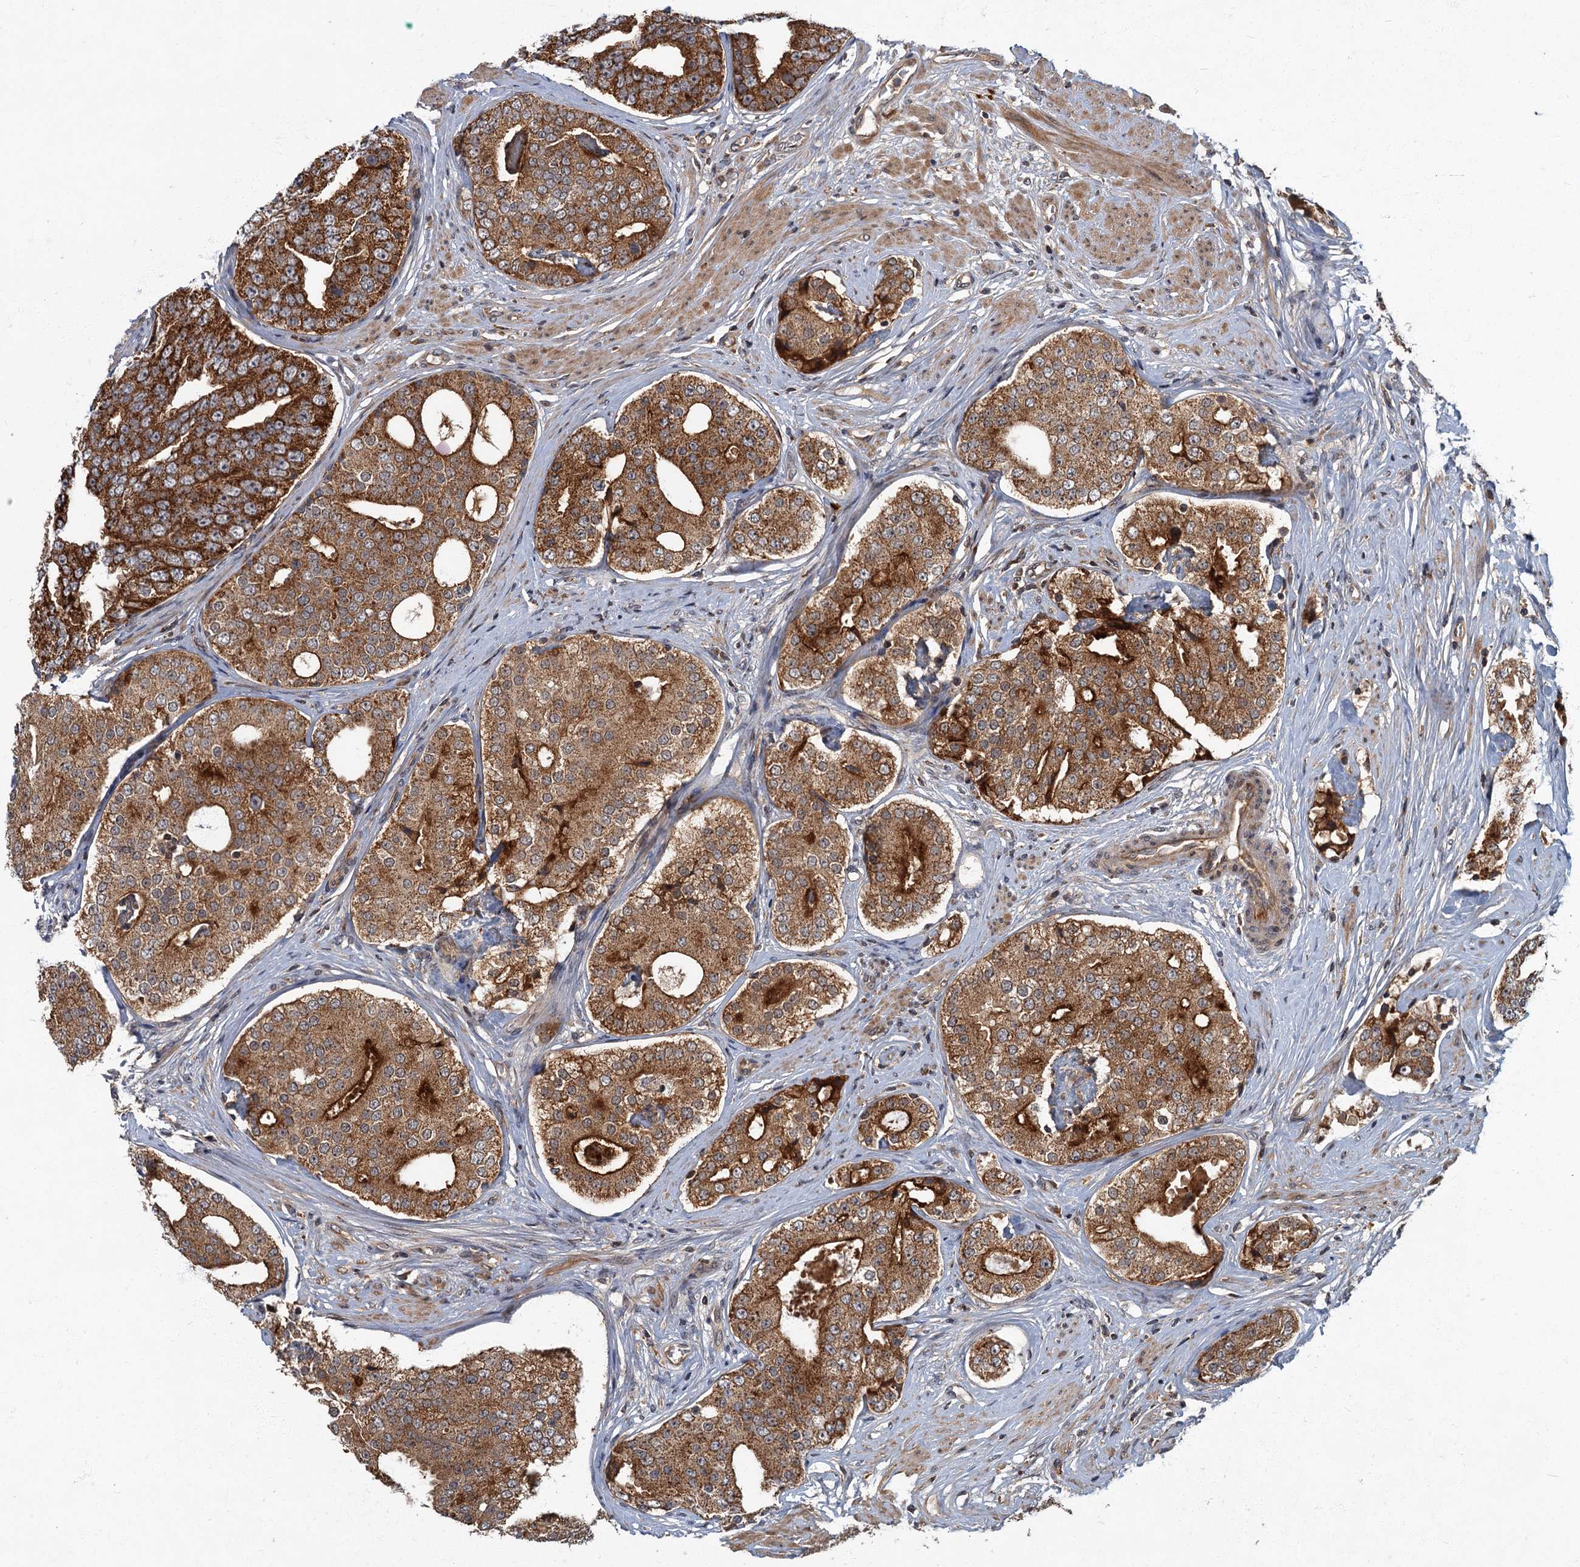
{"staining": {"intensity": "moderate", "quantity": ">75%", "location": "cytoplasmic/membranous"}, "tissue": "prostate cancer", "cell_type": "Tumor cells", "image_type": "cancer", "snomed": [{"axis": "morphology", "description": "Adenocarcinoma, High grade"}, {"axis": "topography", "description": "Prostate"}], "caption": "Protein analysis of prostate cancer tissue exhibits moderate cytoplasmic/membranous positivity in about >75% of tumor cells. (DAB (3,3'-diaminobenzidine) IHC, brown staining for protein, blue staining for nuclei).", "gene": "SLC11A2", "patient": {"sex": "male", "age": 56}}